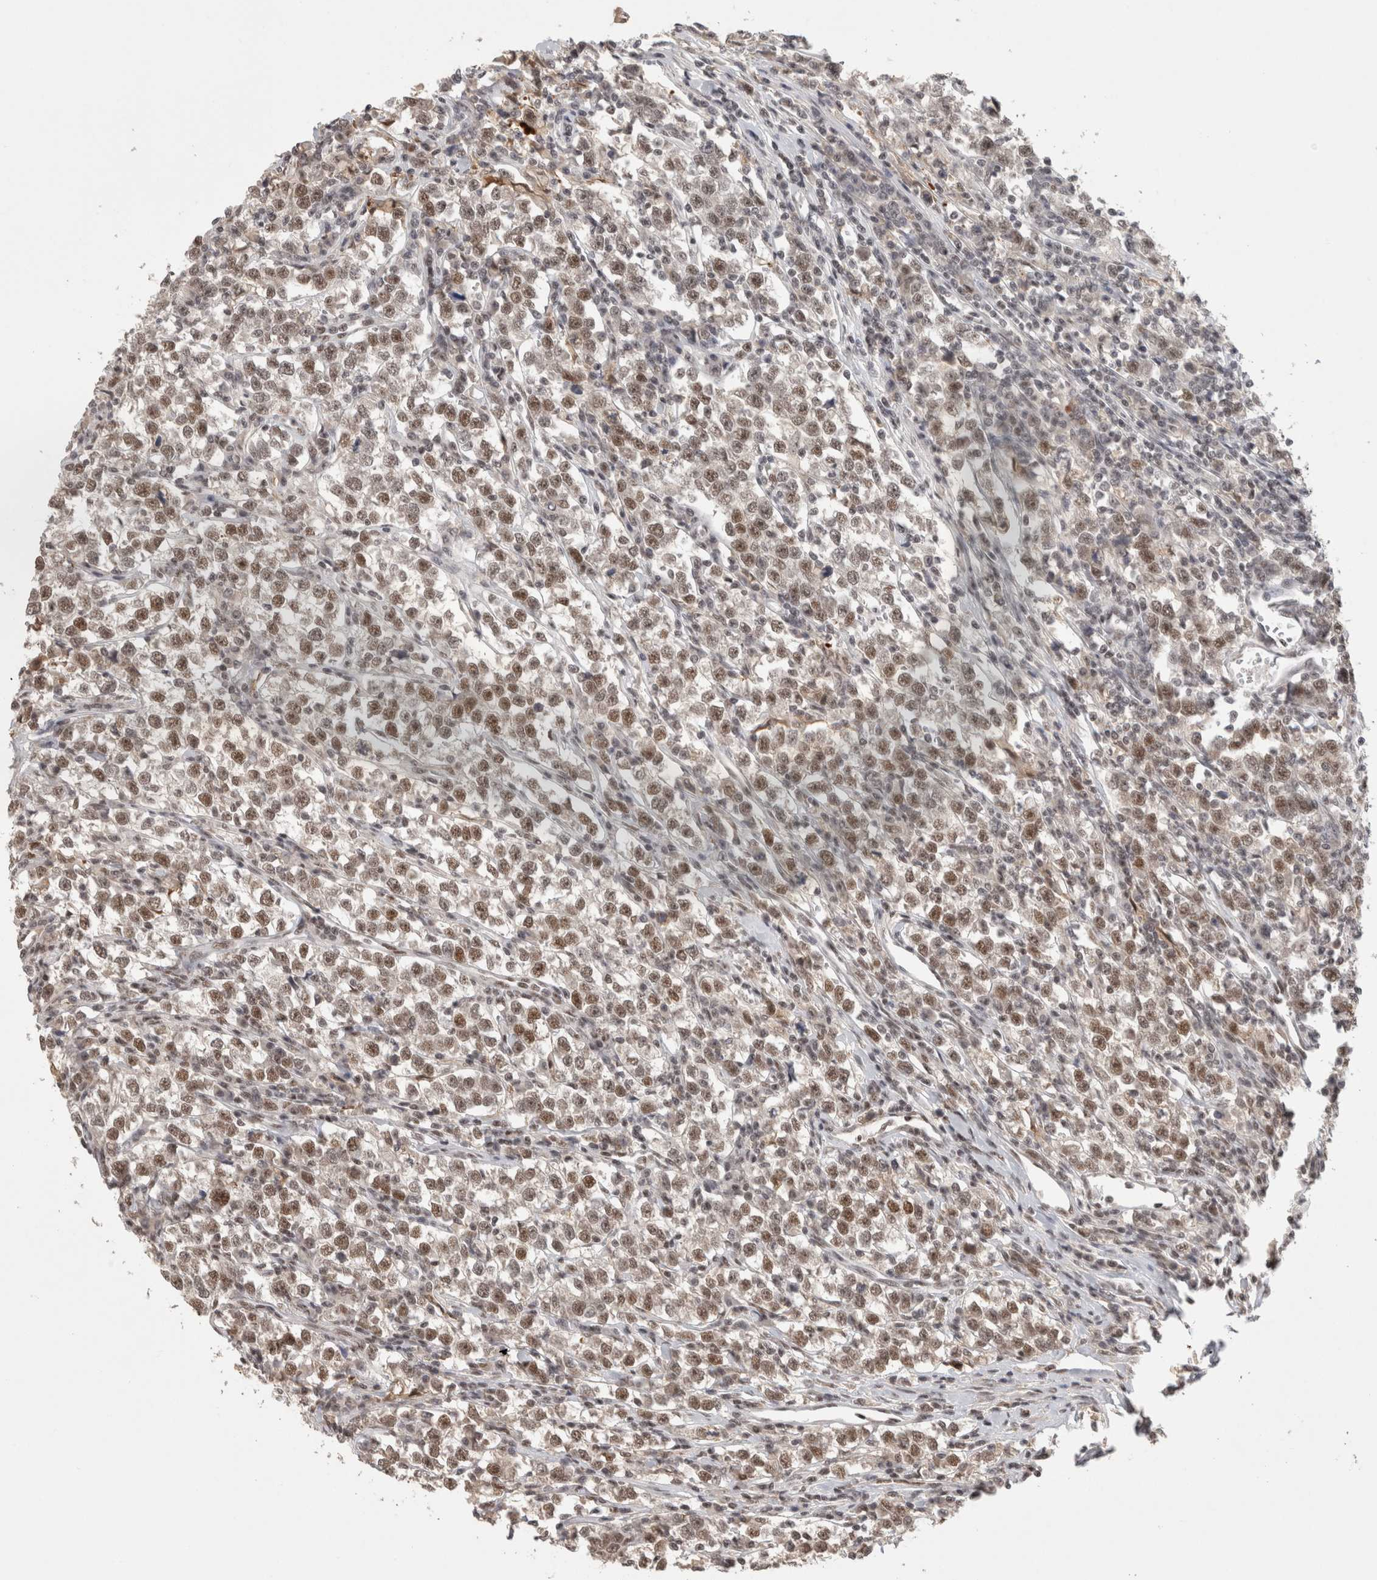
{"staining": {"intensity": "moderate", "quantity": ">75%", "location": "nuclear"}, "tissue": "testis cancer", "cell_type": "Tumor cells", "image_type": "cancer", "snomed": [{"axis": "morphology", "description": "Normal tissue, NOS"}, {"axis": "morphology", "description": "Seminoma, NOS"}, {"axis": "topography", "description": "Testis"}], "caption": "Seminoma (testis) tissue reveals moderate nuclear staining in approximately >75% of tumor cells", "gene": "ZNF830", "patient": {"sex": "male", "age": 43}}